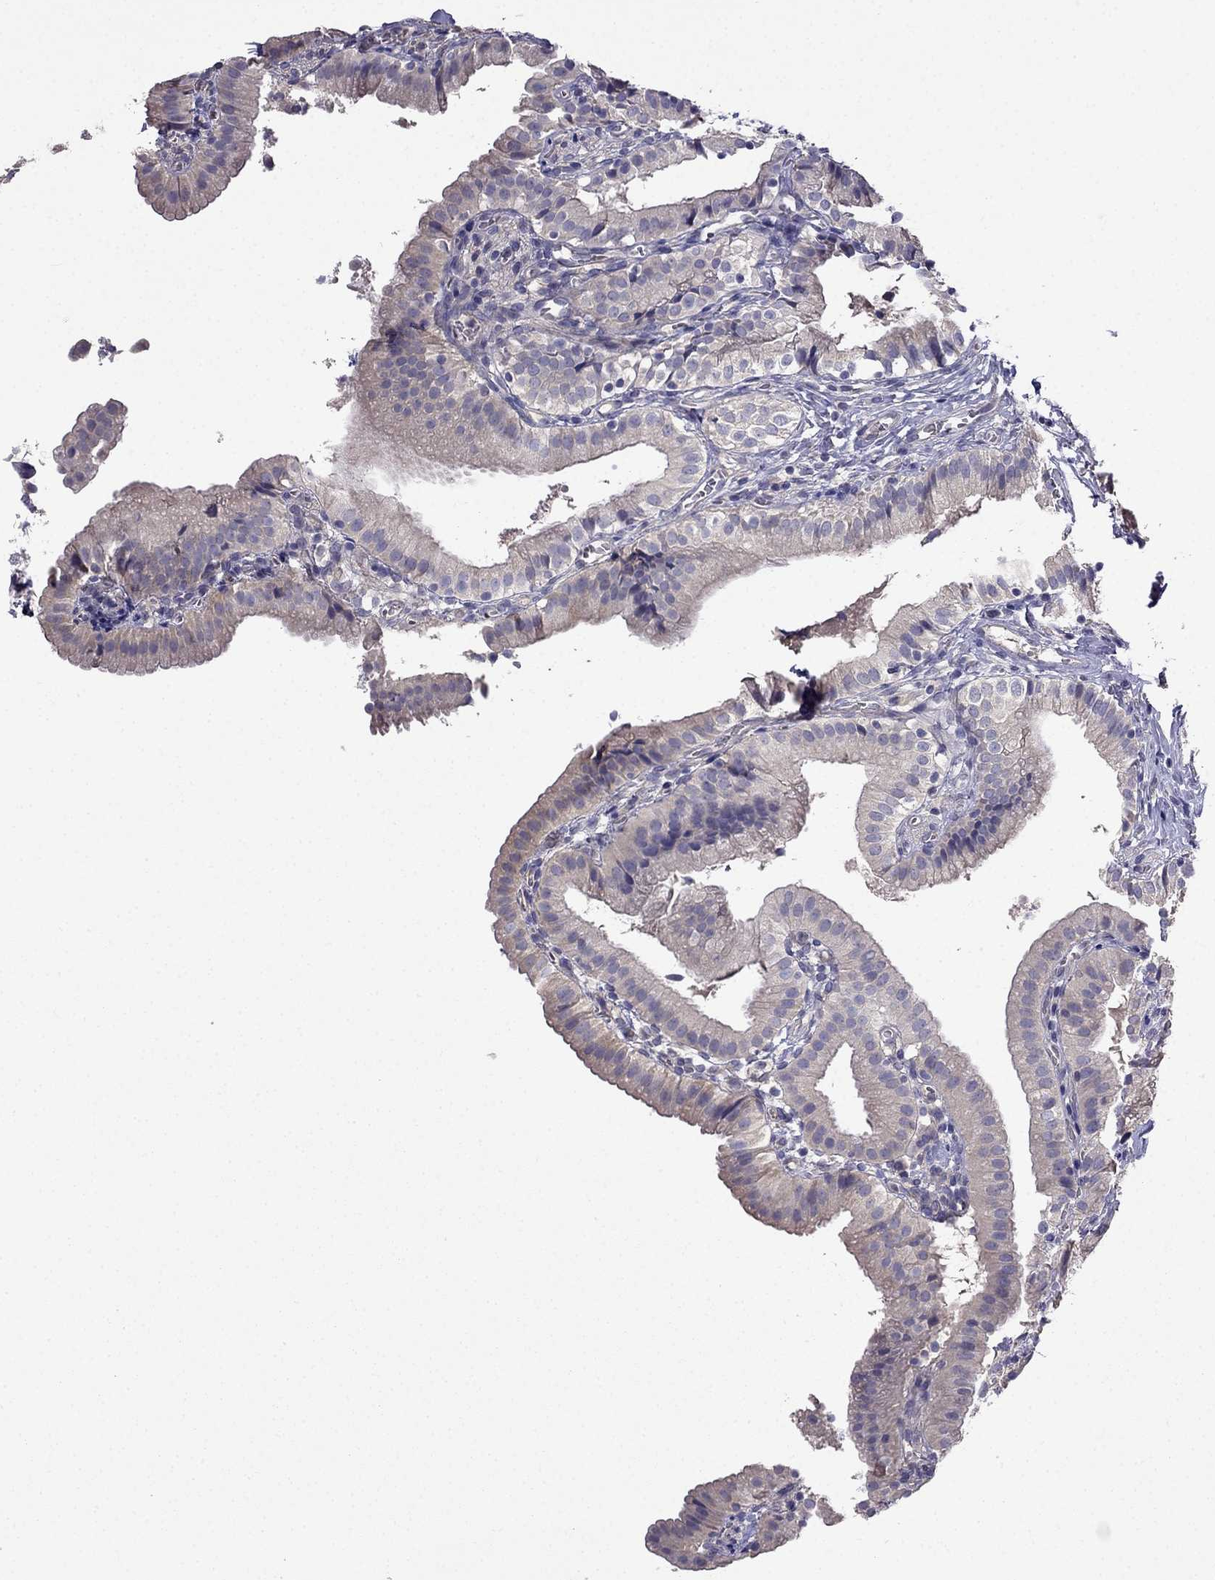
{"staining": {"intensity": "negative", "quantity": "none", "location": "none"}, "tissue": "gallbladder", "cell_type": "Glandular cells", "image_type": "normal", "snomed": [{"axis": "morphology", "description": "Normal tissue, NOS"}, {"axis": "topography", "description": "Gallbladder"}], "caption": "A high-resolution image shows immunohistochemistry staining of benign gallbladder, which displays no significant expression in glandular cells.", "gene": "SCNN1D", "patient": {"sex": "female", "age": 47}}